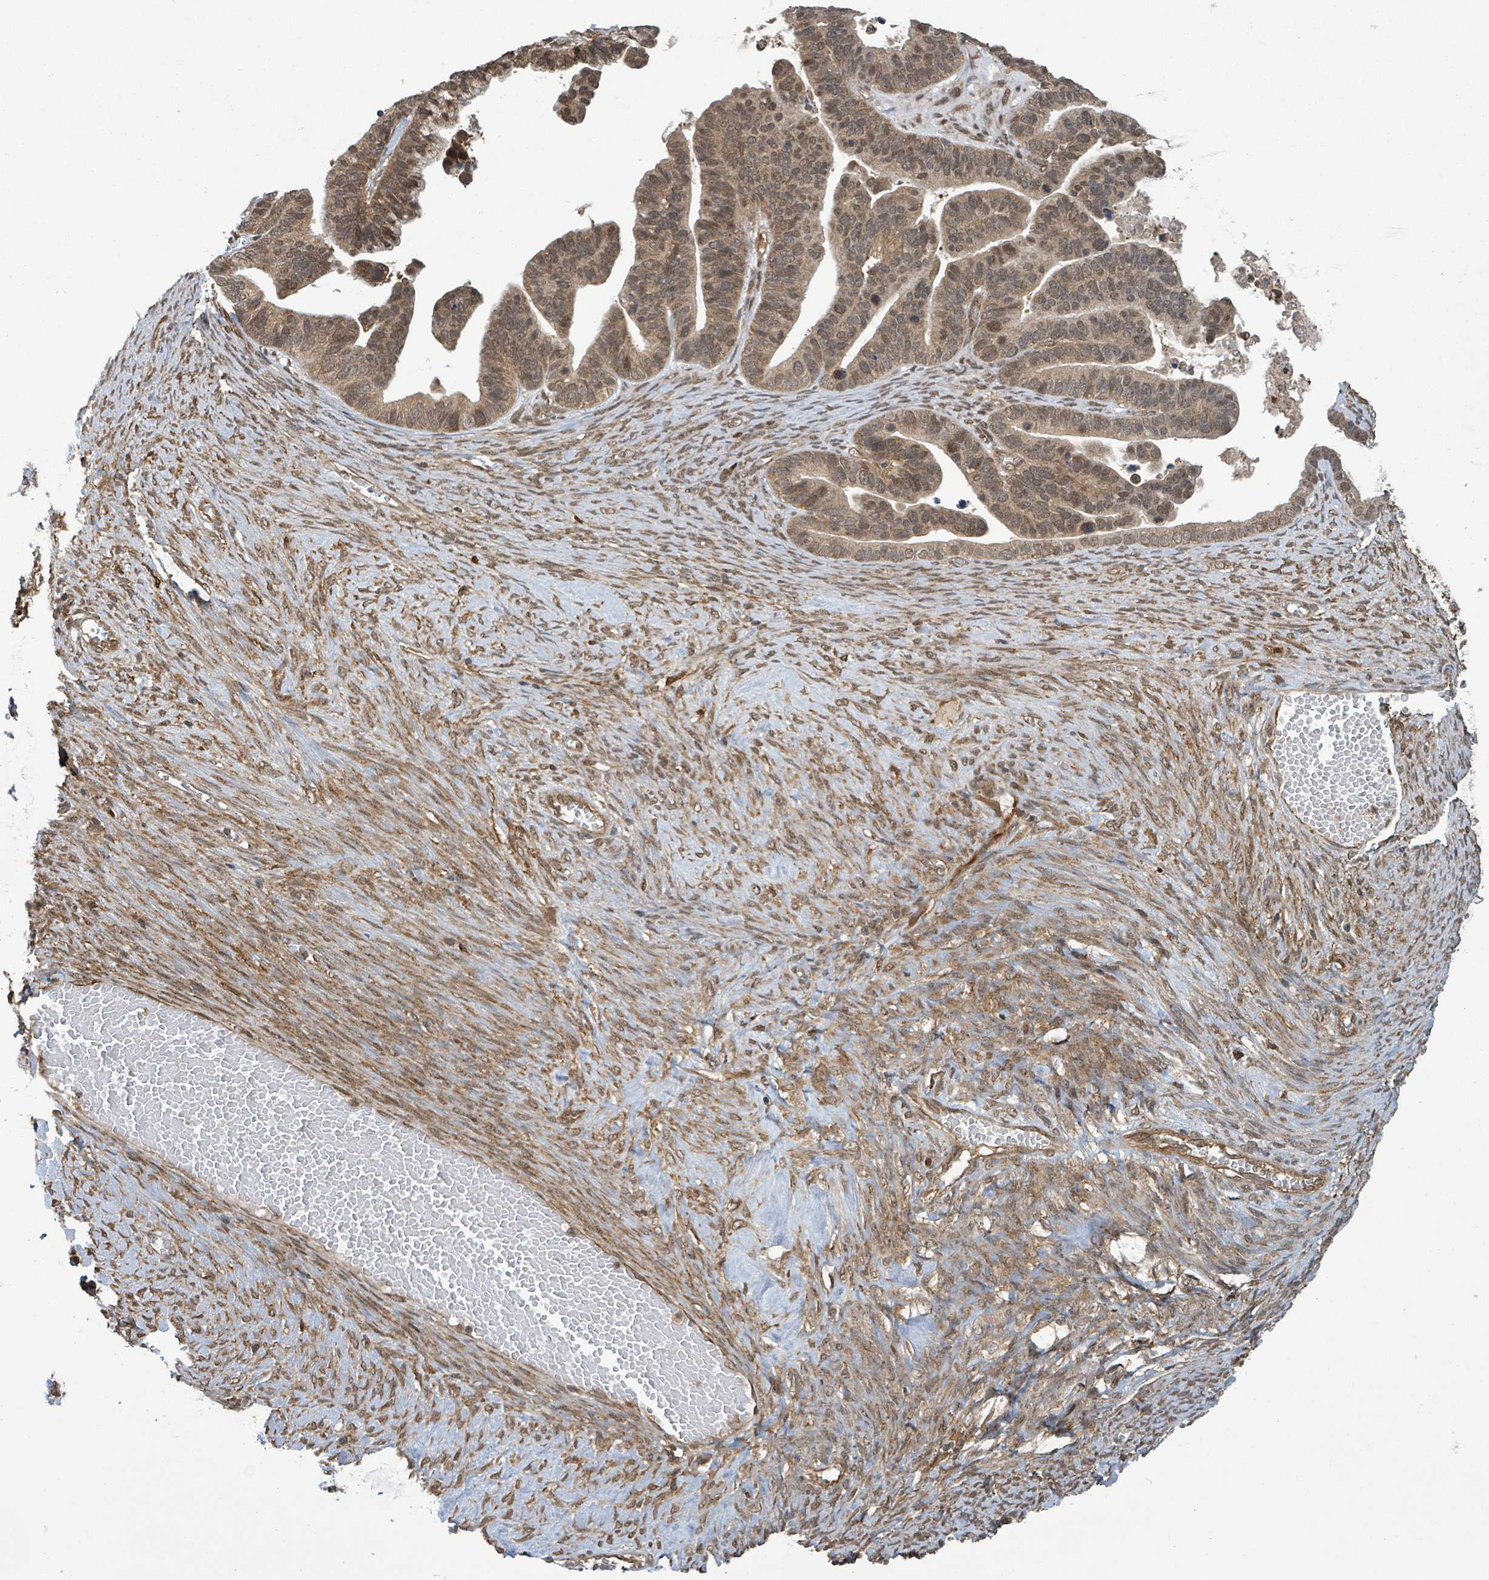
{"staining": {"intensity": "moderate", "quantity": ">75%", "location": "cytoplasmic/membranous,nuclear"}, "tissue": "ovarian cancer", "cell_type": "Tumor cells", "image_type": "cancer", "snomed": [{"axis": "morphology", "description": "Cystadenocarcinoma, serous, NOS"}, {"axis": "topography", "description": "Ovary"}], "caption": "Moderate cytoplasmic/membranous and nuclear protein positivity is seen in about >75% of tumor cells in ovarian cancer (serous cystadenocarcinoma).", "gene": "KLC1", "patient": {"sex": "female", "age": 56}}